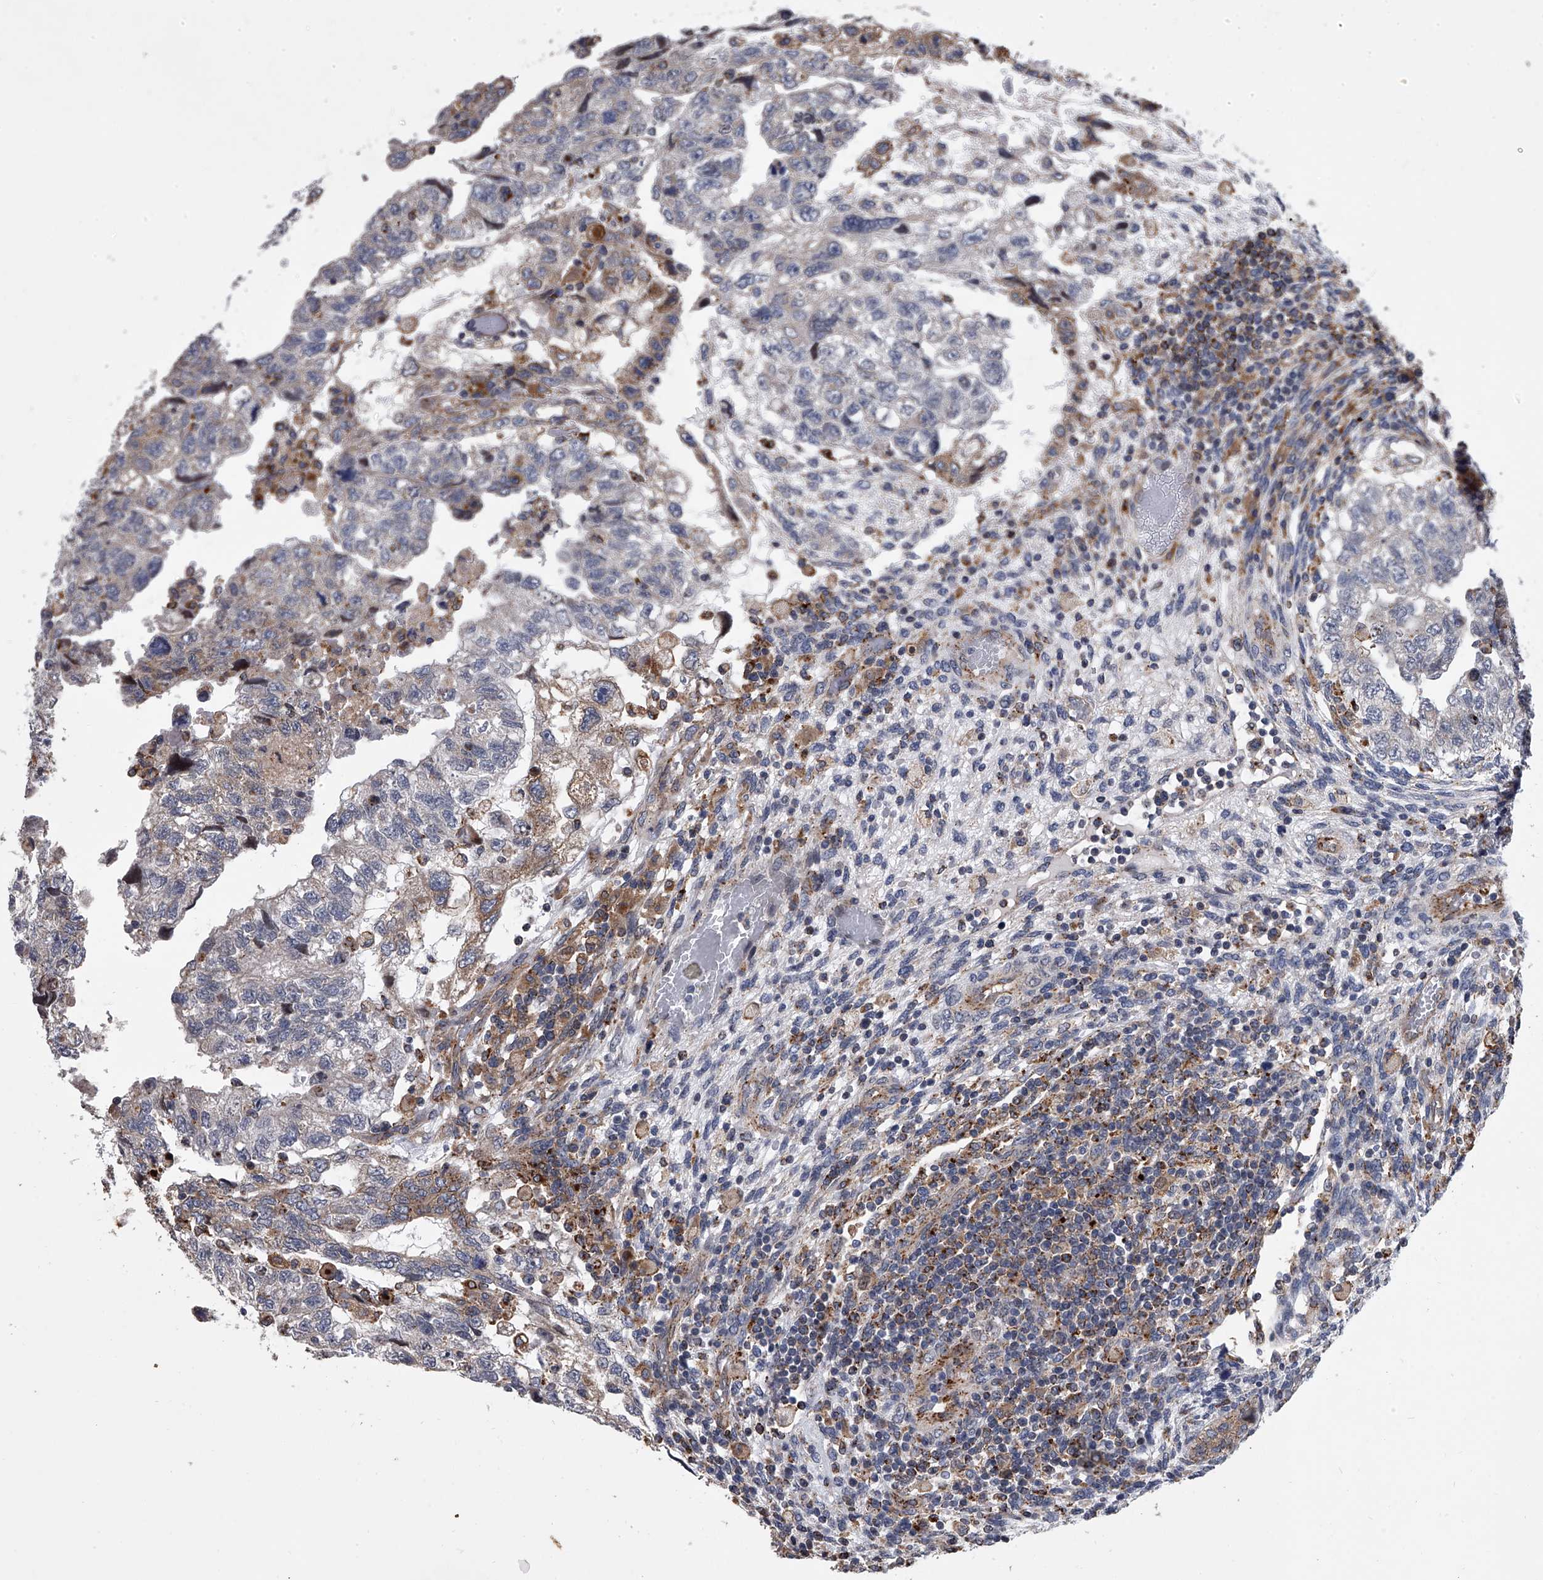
{"staining": {"intensity": "moderate", "quantity": "<25%", "location": "cytoplasmic/membranous"}, "tissue": "testis cancer", "cell_type": "Tumor cells", "image_type": "cancer", "snomed": [{"axis": "morphology", "description": "Carcinoma, Embryonal, NOS"}, {"axis": "topography", "description": "Testis"}], "caption": "Approximately <25% of tumor cells in testis cancer (embryonal carcinoma) display moderate cytoplasmic/membranous protein expression as visualized by brown immunohistochemical staining.", "gene": "TRIM8", "patient": {"sex": "male", "age": 36}}